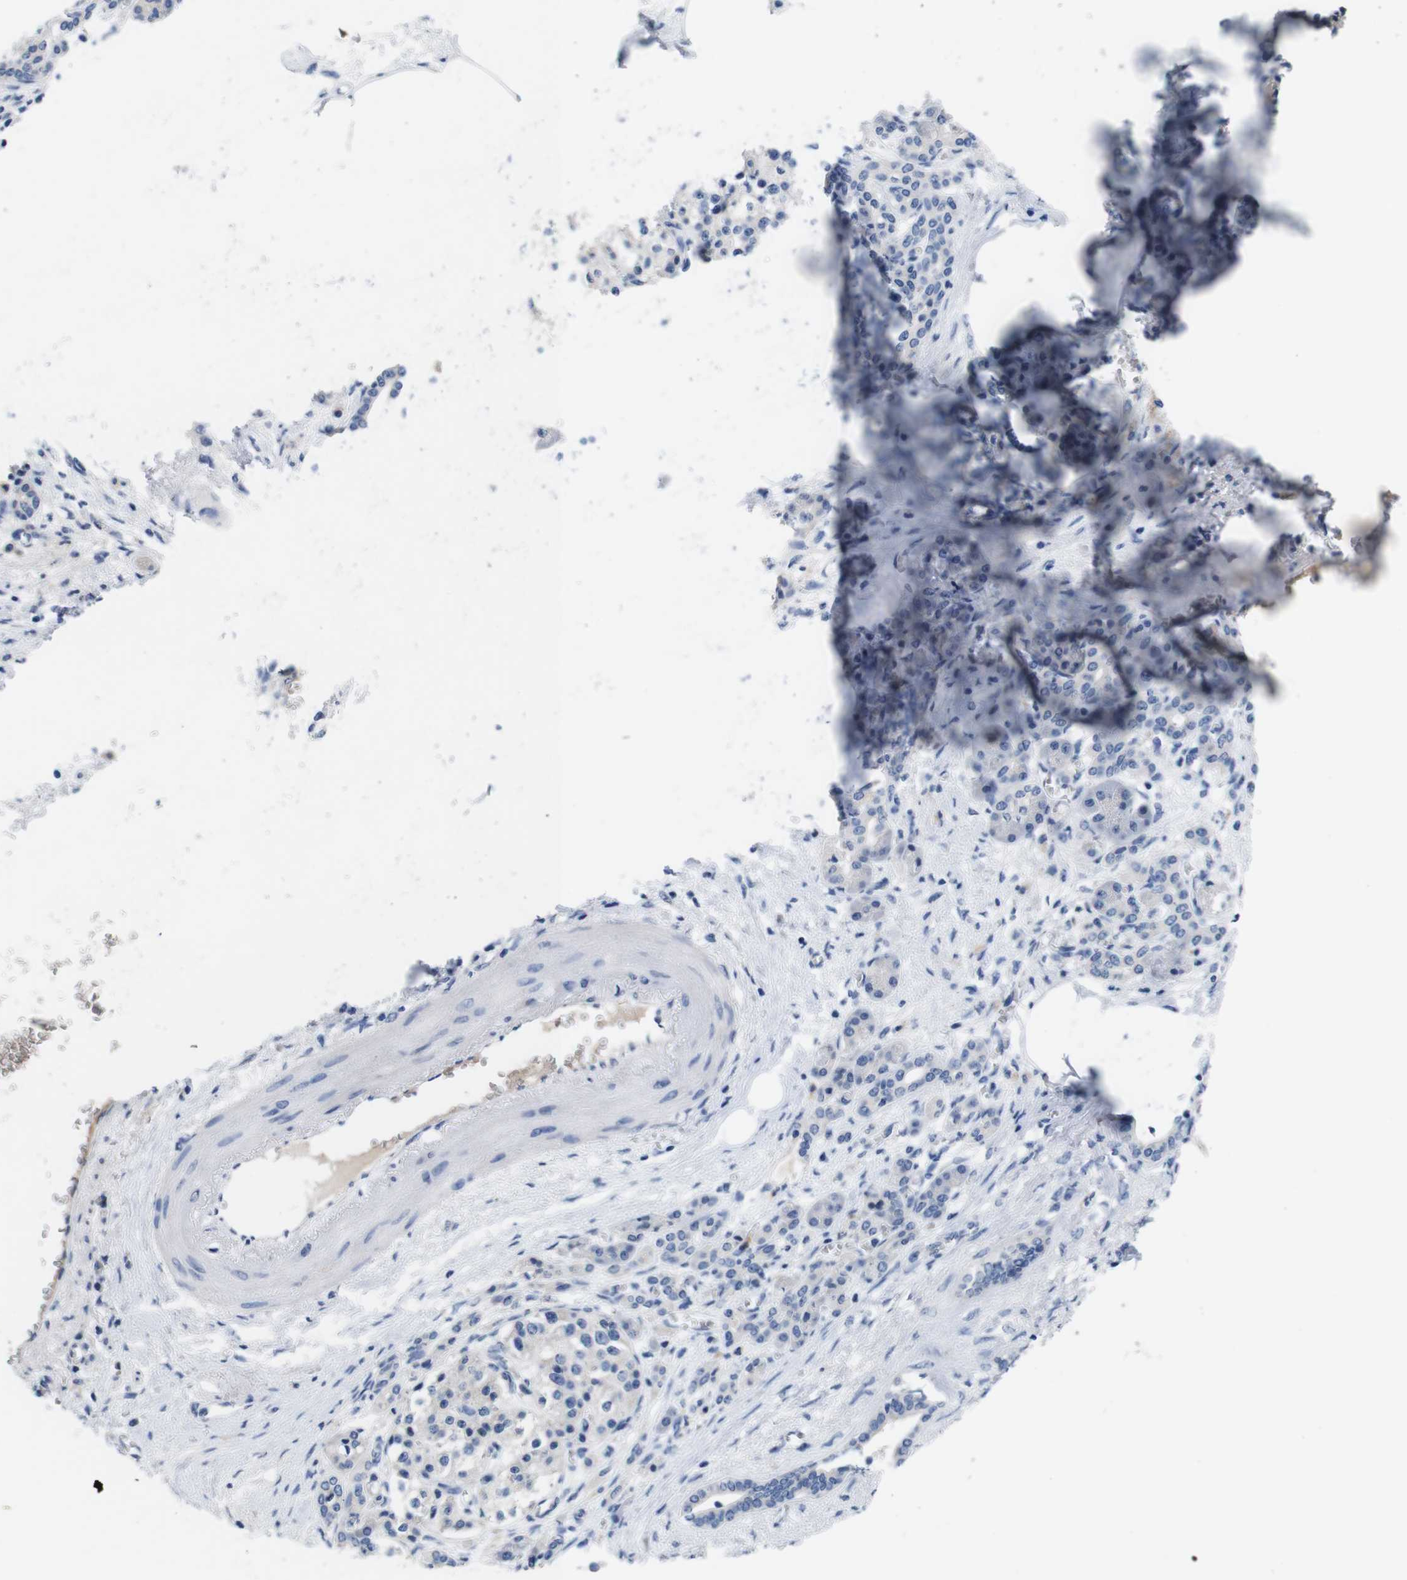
{"staining": {"intensity": "negative", "quantity": "none", "location": "none"}, "tissue": "pancreatic cancer", "cell_type": "Tumor cells", "image_type": "cancer", "snomed": [{"axis": "morphology", "description": "Adenocarcinoma, NOS"}, {"axis": "topography", "description": "Pancreas"}], "caption": "Tumor cells show no significant protein expression in pancreatic adenocarcinoma. (DAB (3,3'-diaminobenzidine) IHC visualized using brightfield microscopy, high magnification).", "gene": "C1RL", "patient": {"sex": "female", "age": 70}}